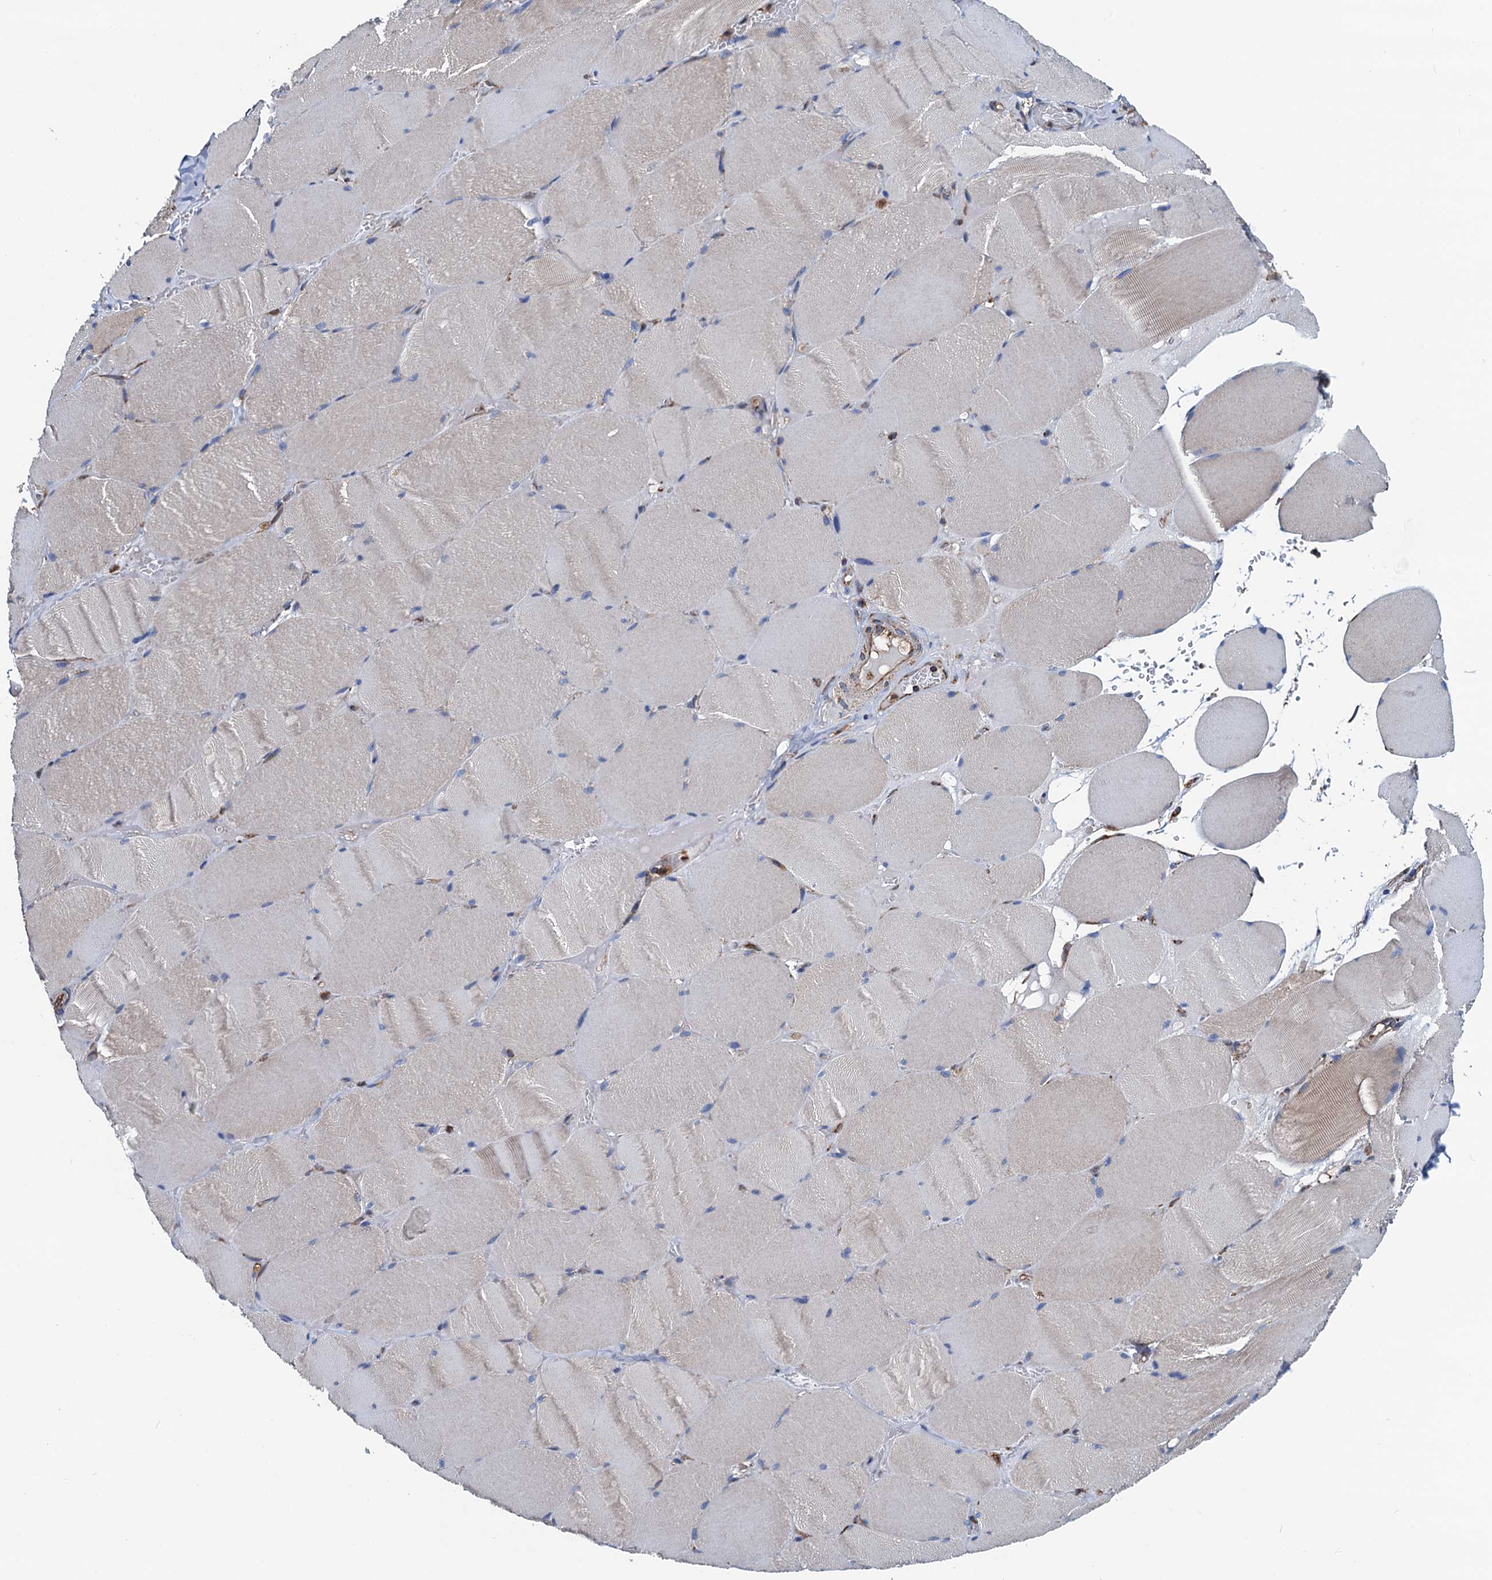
{"staining": {"intensity": "weak", "quantity": "<25%", "location": "cytoplasmic/membranous"}, "tissue": "skeletal muscle", "cell_type": "Myocytes", "image_type": "normal", "snomed": [{"axis": "morphology", "description": "Normal tissue, NOS"}, {"axis": "topography", "description": "Skeletal muscle"}, {"axis": "topography", "description": "Head-Neck"}], "caption": "The micrograph reveals no staining of myocytes in benign skeletal muscle. (DAB IHC with hematoxylin counter stain).", "gene": "AAGAB", "patient": {"sex": "male", "age": 66}}